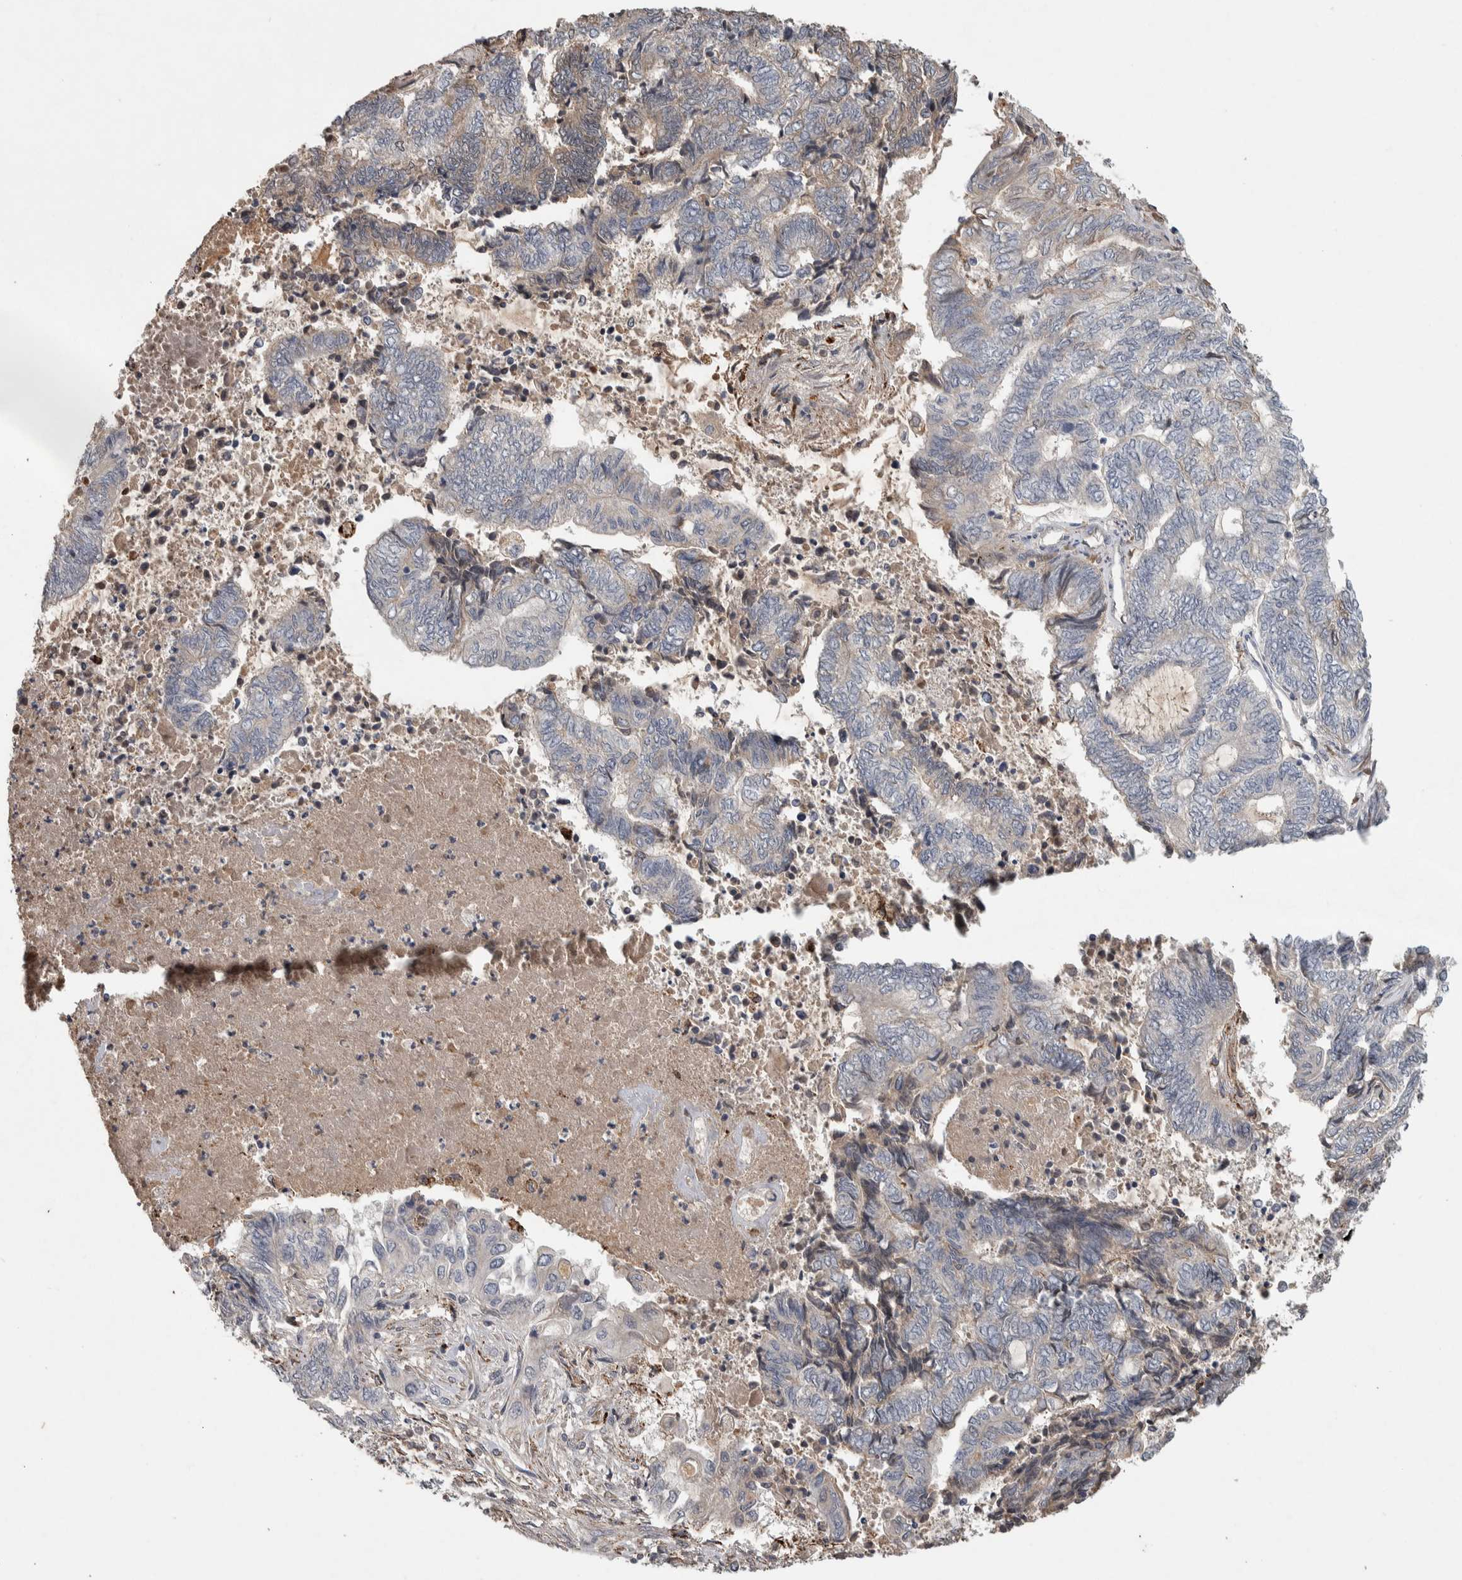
{"staining": {"intensity": "weak", "quantity": "25%-75%", "location": "cytoplasmic/membranous"}, "tissue": "endometrial cancer", "cell_type": "Tumor cells", "image_type": "cancer", "snomed": [{"axis": "morphology", "description": "Adenocarcinoma, NOS"}, {"axis": "topography", "description": "Uterus"}, {"axis": "topography", "description": "Endometrium"}], "caption": "Immunohistochemical staining of human endometrial cancer (adenocarcinoma) displays low levels of weak cytoplasmic/membranous protein staining in approximately 25%-75% of tumor cells. (DAB (3,3'-diaminobenzidine) = brown stain, brightfield microscopy at high magnification).", "gene": "CHRM3", "patient": {"sex": "female", "age": 70}}